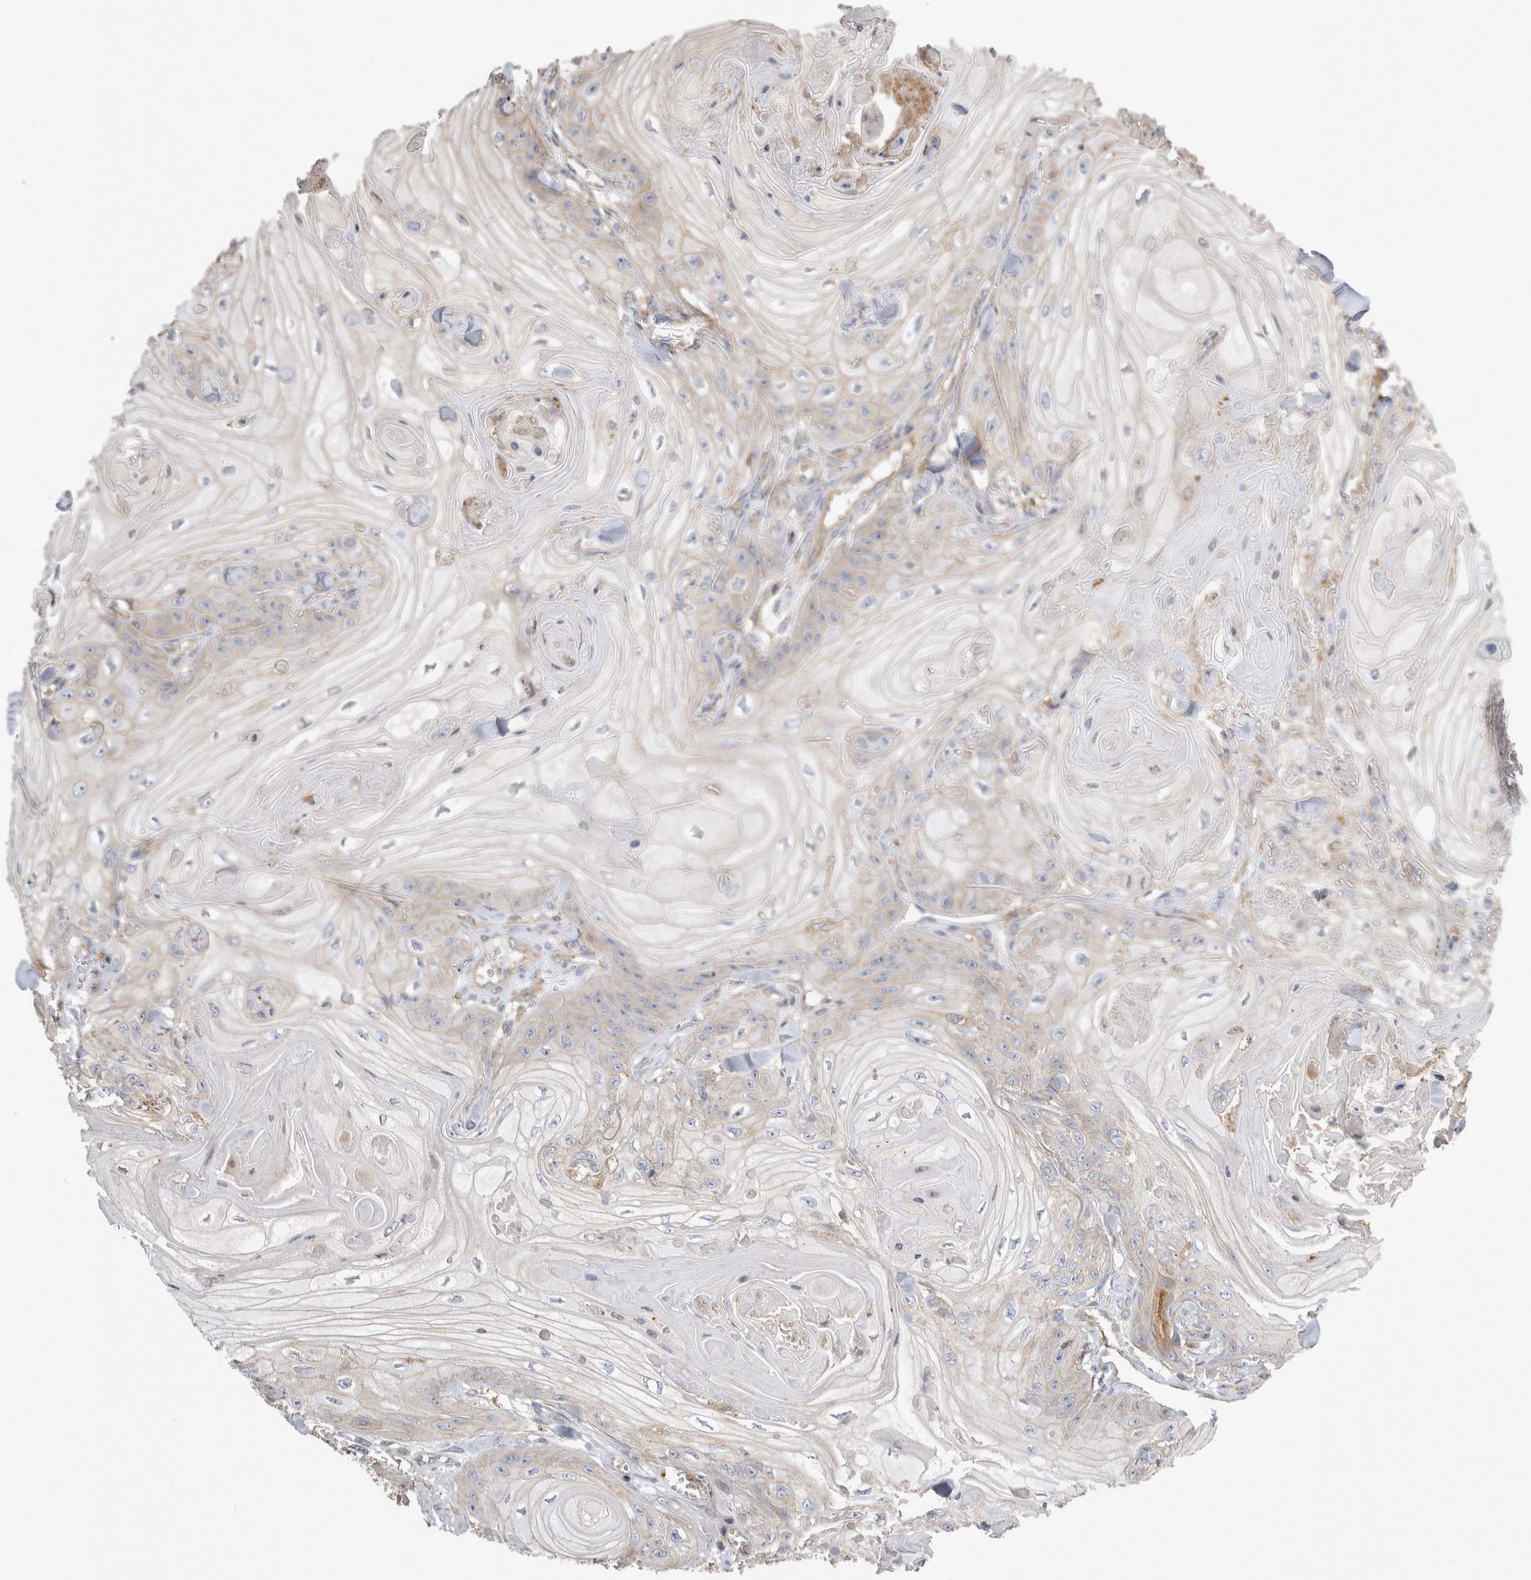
{"staining": {"intensity": "negative", "quantity": "none", "location": "none"}, "tissue": "skin cancer", "cell_type": "Tumor cells", "image_type": "cancer", "snomed": [{"axis": "morphology", "description": "Squamous cell carcinoma, NOS"}, {"axis": "topography", "description": "Skin"}], "caption": "Tumor cells show no significant expression in squamous cell carcinoma (skin).", "gene": "CHMP6", "patient": {"sex": "male", "age": 74}}